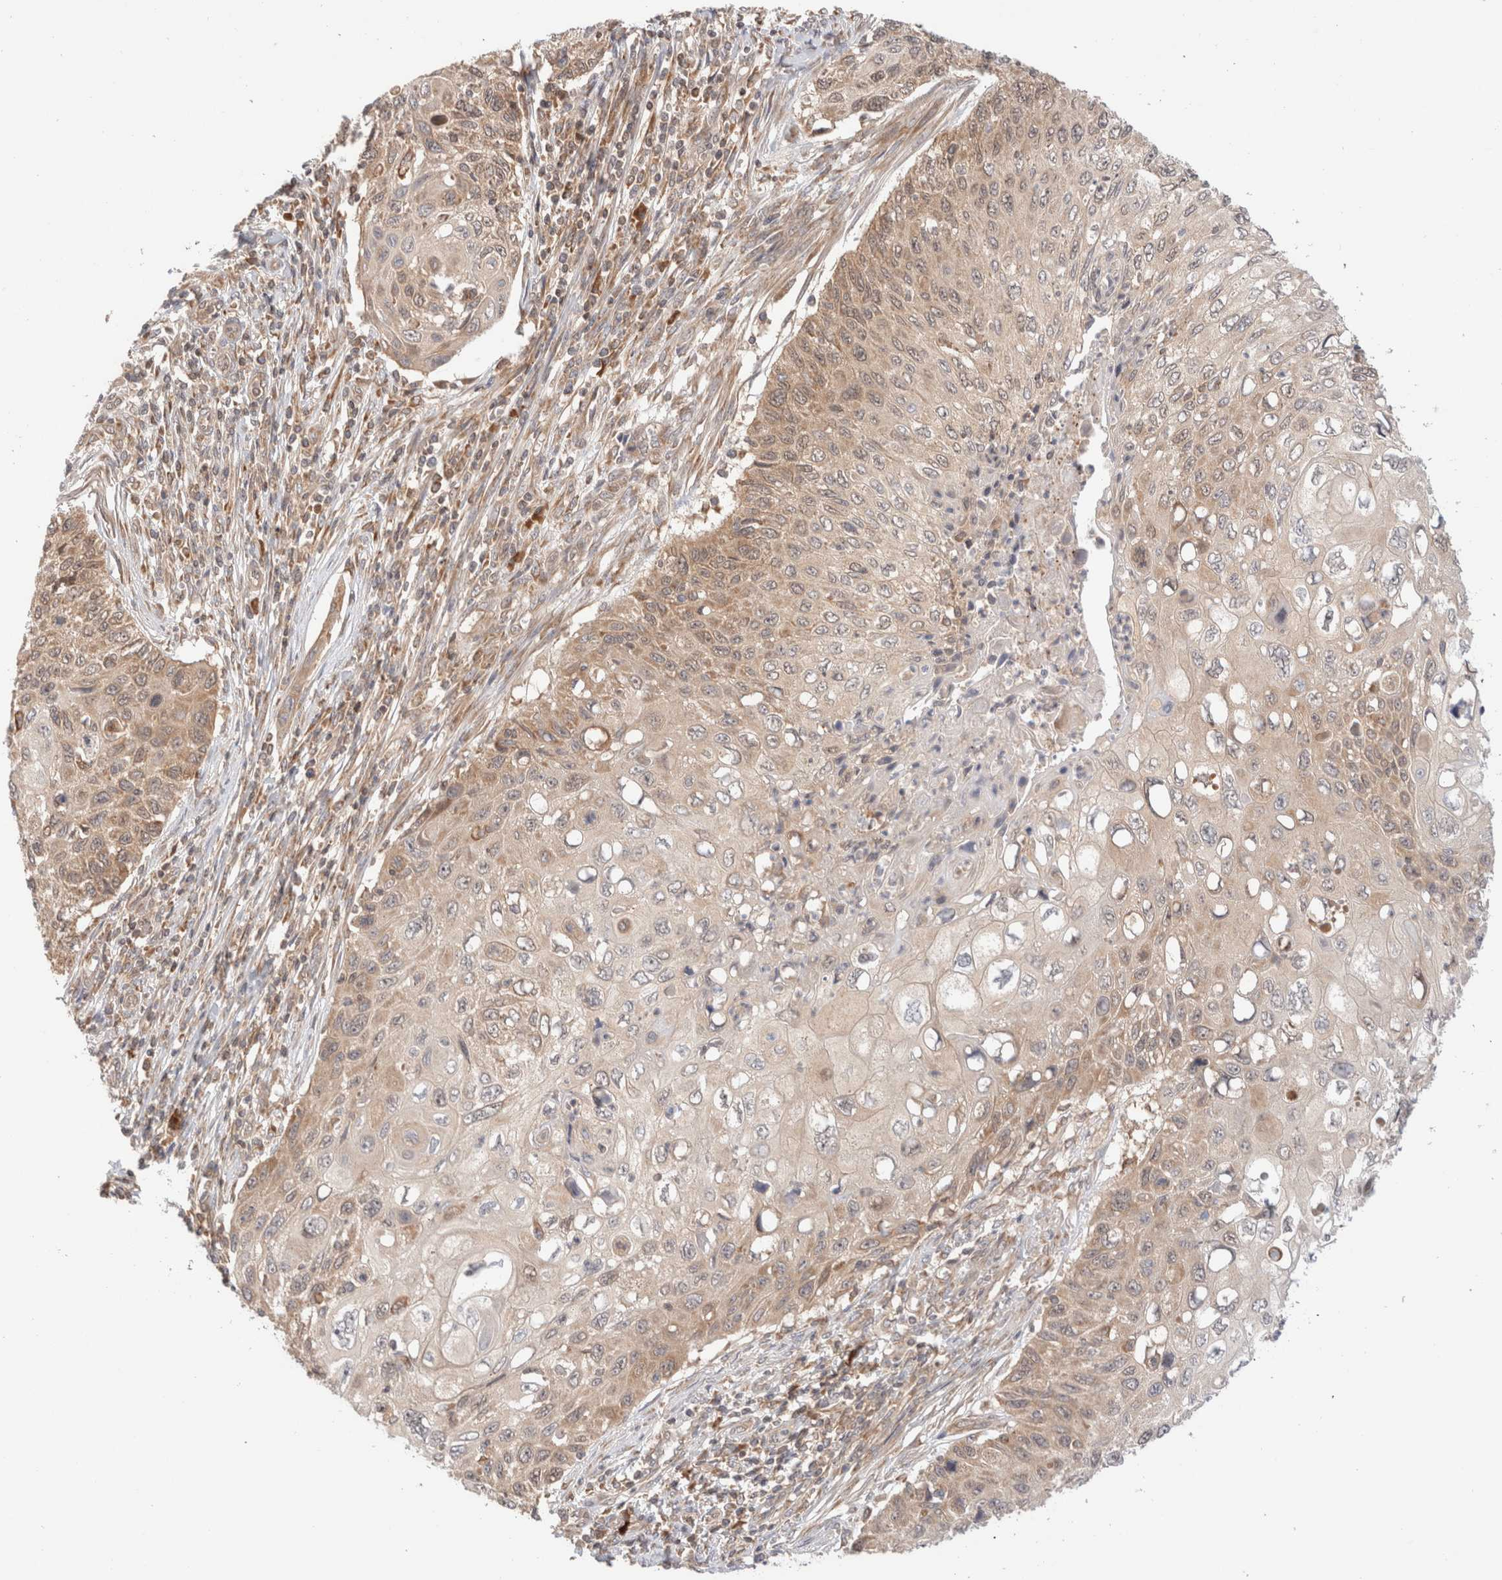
{"staining": {"intensity": "weak", "quantity": ">75%", "location": "cytoplasmic/membranous"}, "tissue": "cervical cancer", "cell_type": "Tumor cells", "image_type": "cancer", "snomed": [{"axis": "morphology", "description": "Squamous cell carcinoma, NOS"}, {"axis": "topography", "description": "Cervix"}], "caption": "Immunohistochemistry (IHC) image of human cervical cancer stained for a protein (brown), which shows low levels of weak cytoplasmic/membranous positivity in approximately >75% of tumor cells.", "gene": "XKR4", "patient": {"sex": "female", "age": 70}}